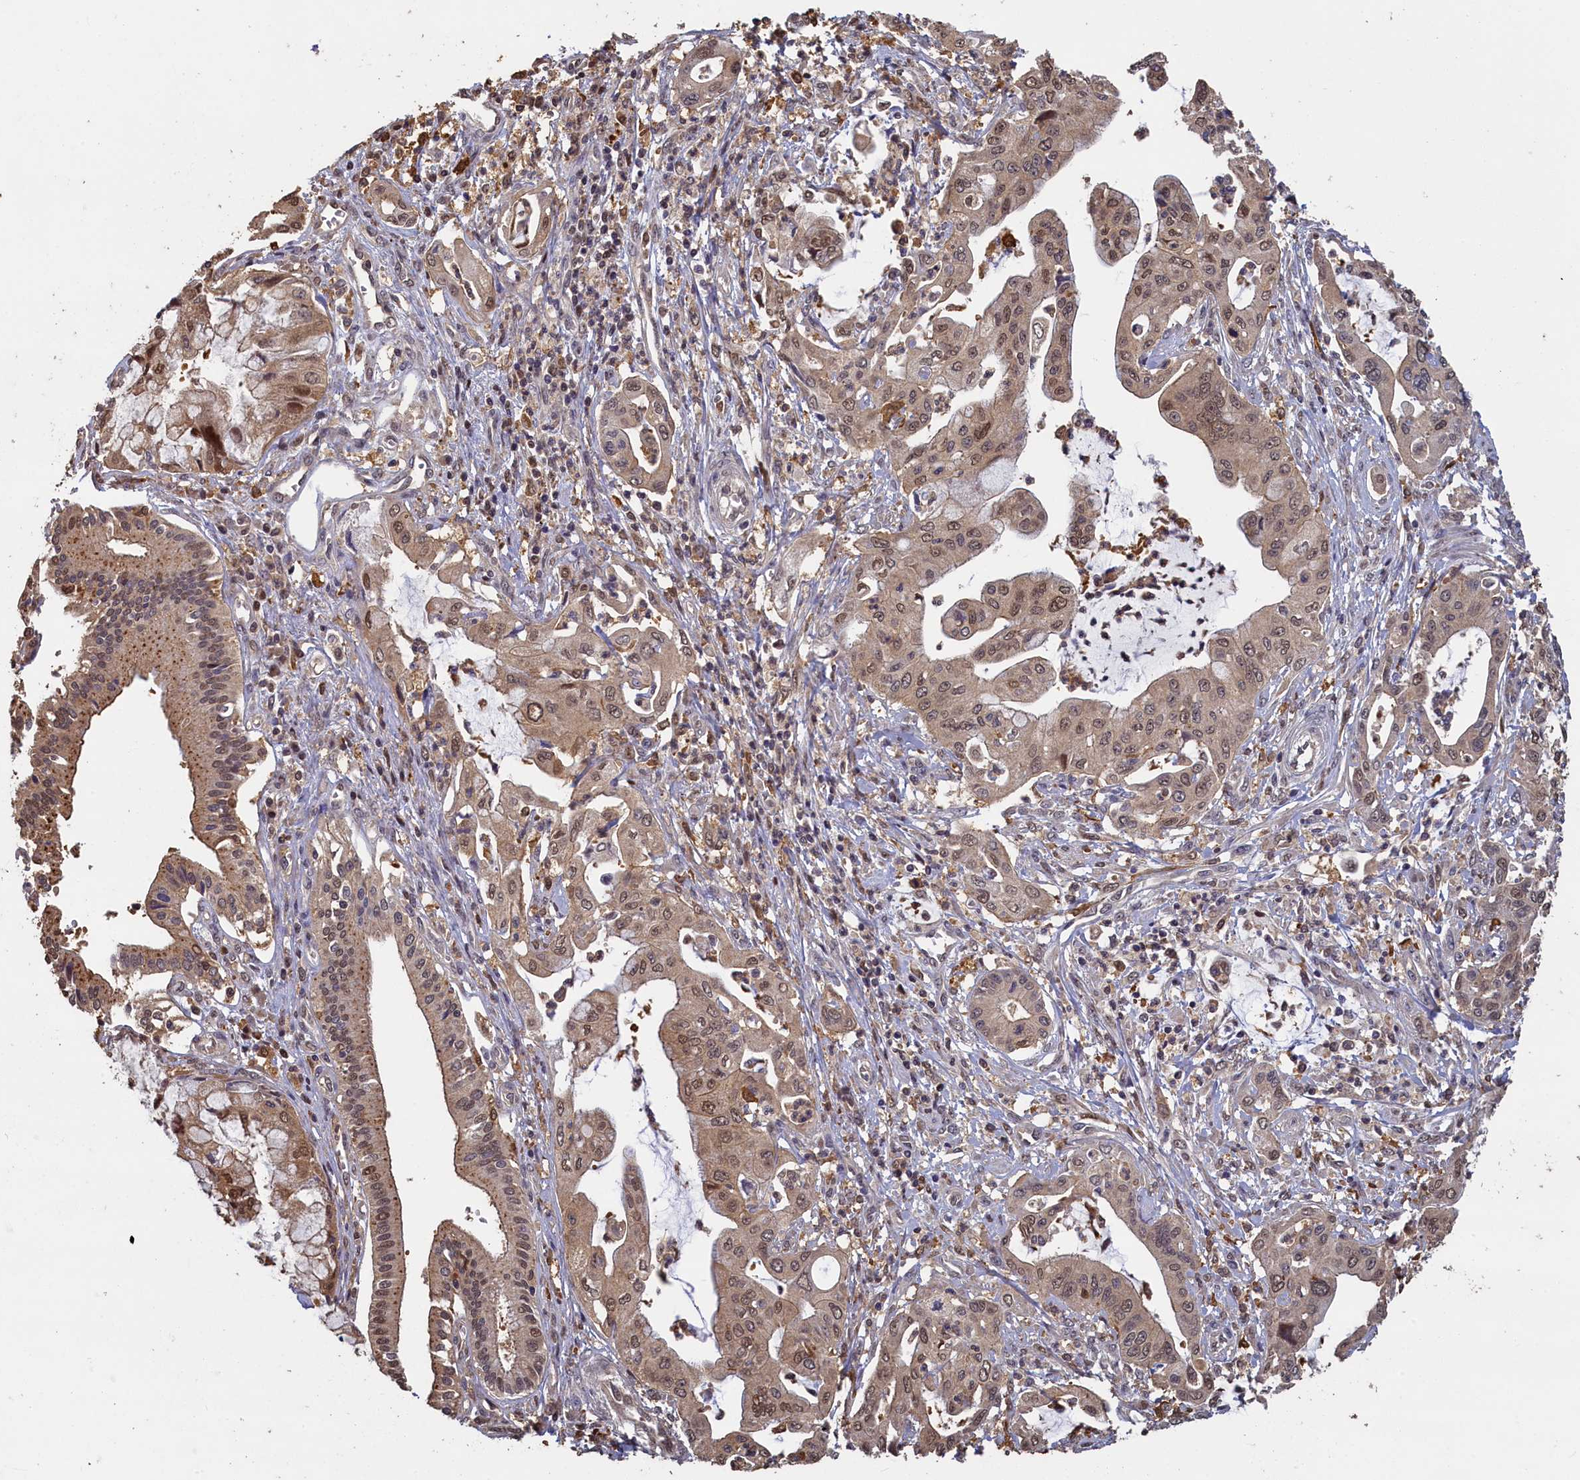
{"staining": {"intensity": "moderate", "quantity": "25%-75%", "location": "cytoplasmic/membranous,nuclear"}, "tissue": "pancreatic cancer", "cell_type": "Tumor cells", "image_type": "cancer", "snomed": [{"axis": "morphology", "description": "Adenocarcinoma, NOS"}, {"axis": "topography", "description": "Pancreas"}], "caption": "Pancreatic cancer stained with a brown dye shows moderate cytoplasmic/membranous and nuclear positive positivity in approximately 25%-75% of tumor cells.", "gene": "UCHL3", "patient": {"sex": "male", "age": 46}}